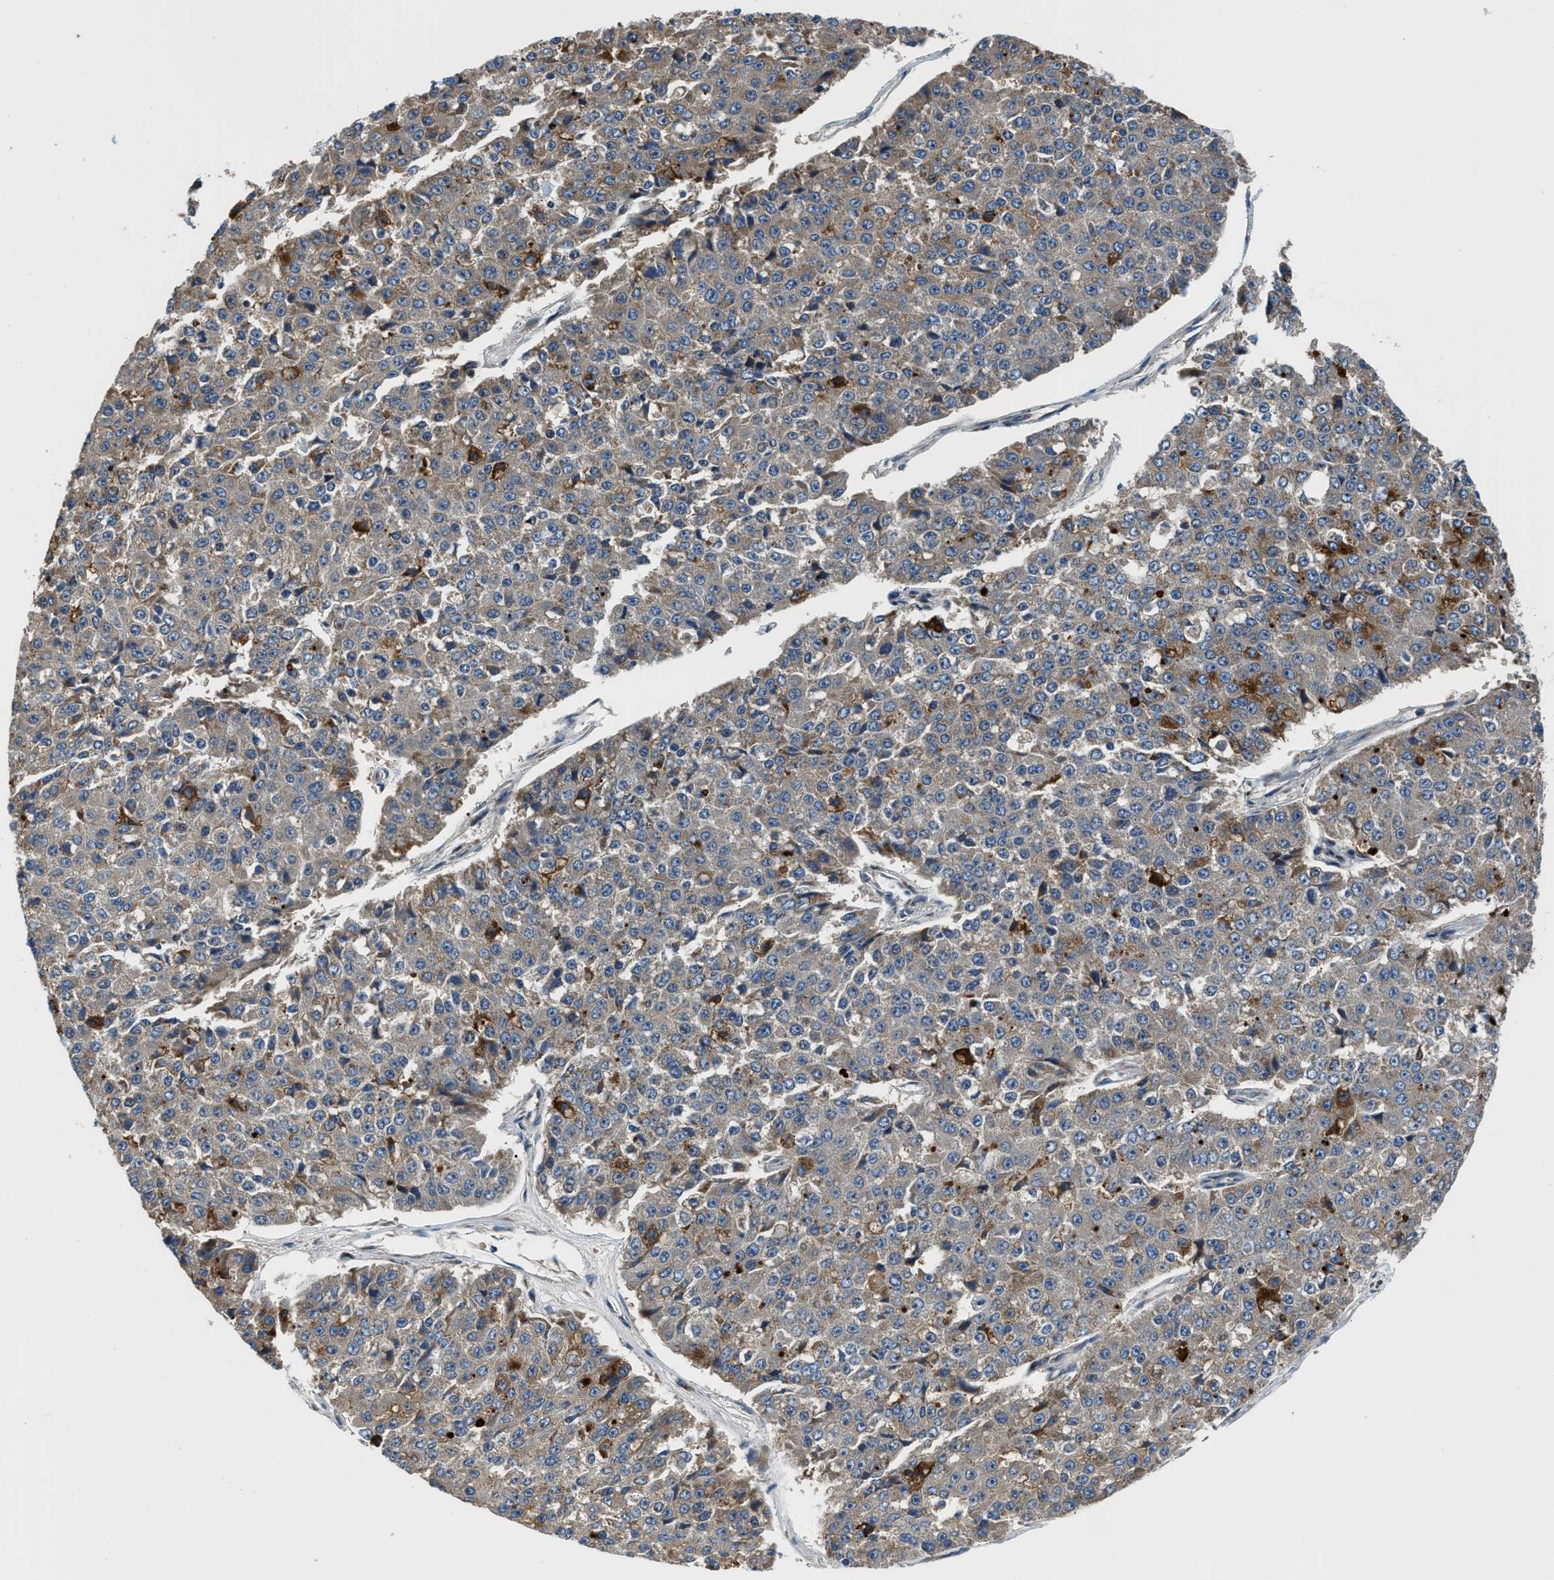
{"staining": {"intensity": "weak", "quantity": ">75%", "location": "cytoplasmic/membranous"}, "tissue": "pancreatic cancer", "cell_type": "Tumor cells", "image_type": "cancer", "snomed": [{"axis": "morphology", "description": "Adenocarcinoma, NOS"}, {"axis": "topography", "description": "Pancreas"}], "caption": "Brown immunohistochemical staining in human pancreatic adenocarcinoma shows weak cytoplasmic/membranous positivity in approximately >75% of tumor cells. Using DAB (3,3'-diaminobenzidine) (brown) and hematoxylin (blue) stains, captured at high magnification using brightfield microscopy.", "gene": "FUT8", "patient": {"sex": "male", "age": 50}}